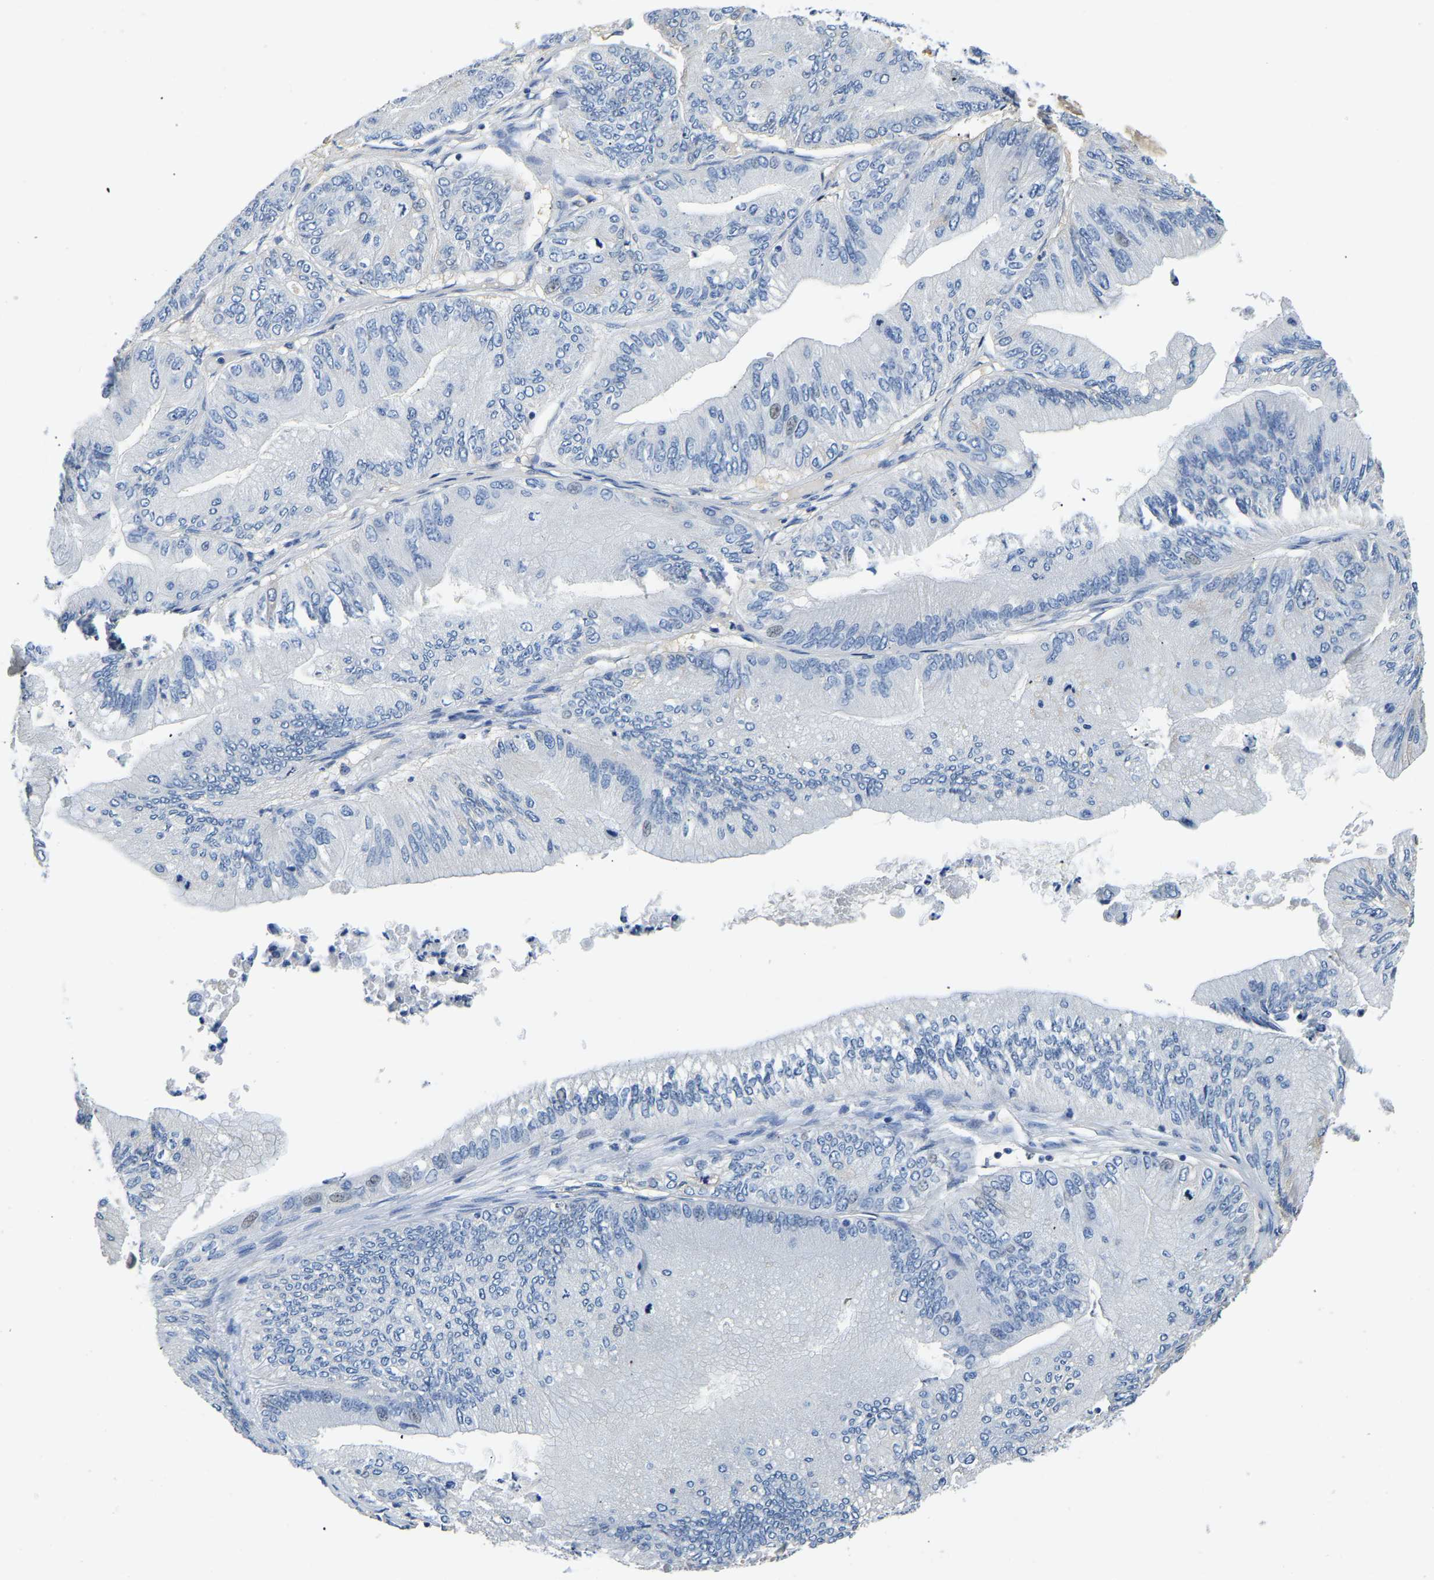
{"staining": {"intensity": "negative", "quantity": "none", "location": "none"}, "tissue": "ovarian cancer", "cell_type": "Tumor cells", "image_type": "cancer", "snomed": [{"axis": "morphology", "description": "Cystadenocarcinoma, mucinous, NOS"}, {"axis": "topography", "description": "Ovary"}], "caption": "A high-resolution micrograph shows immunohistochemistry (IHC) staining of ovarian cancer, which reveals no significant staining in tumor cells.", "gene": "PCK2", "patient": {"sex": "female", "age": 61}}